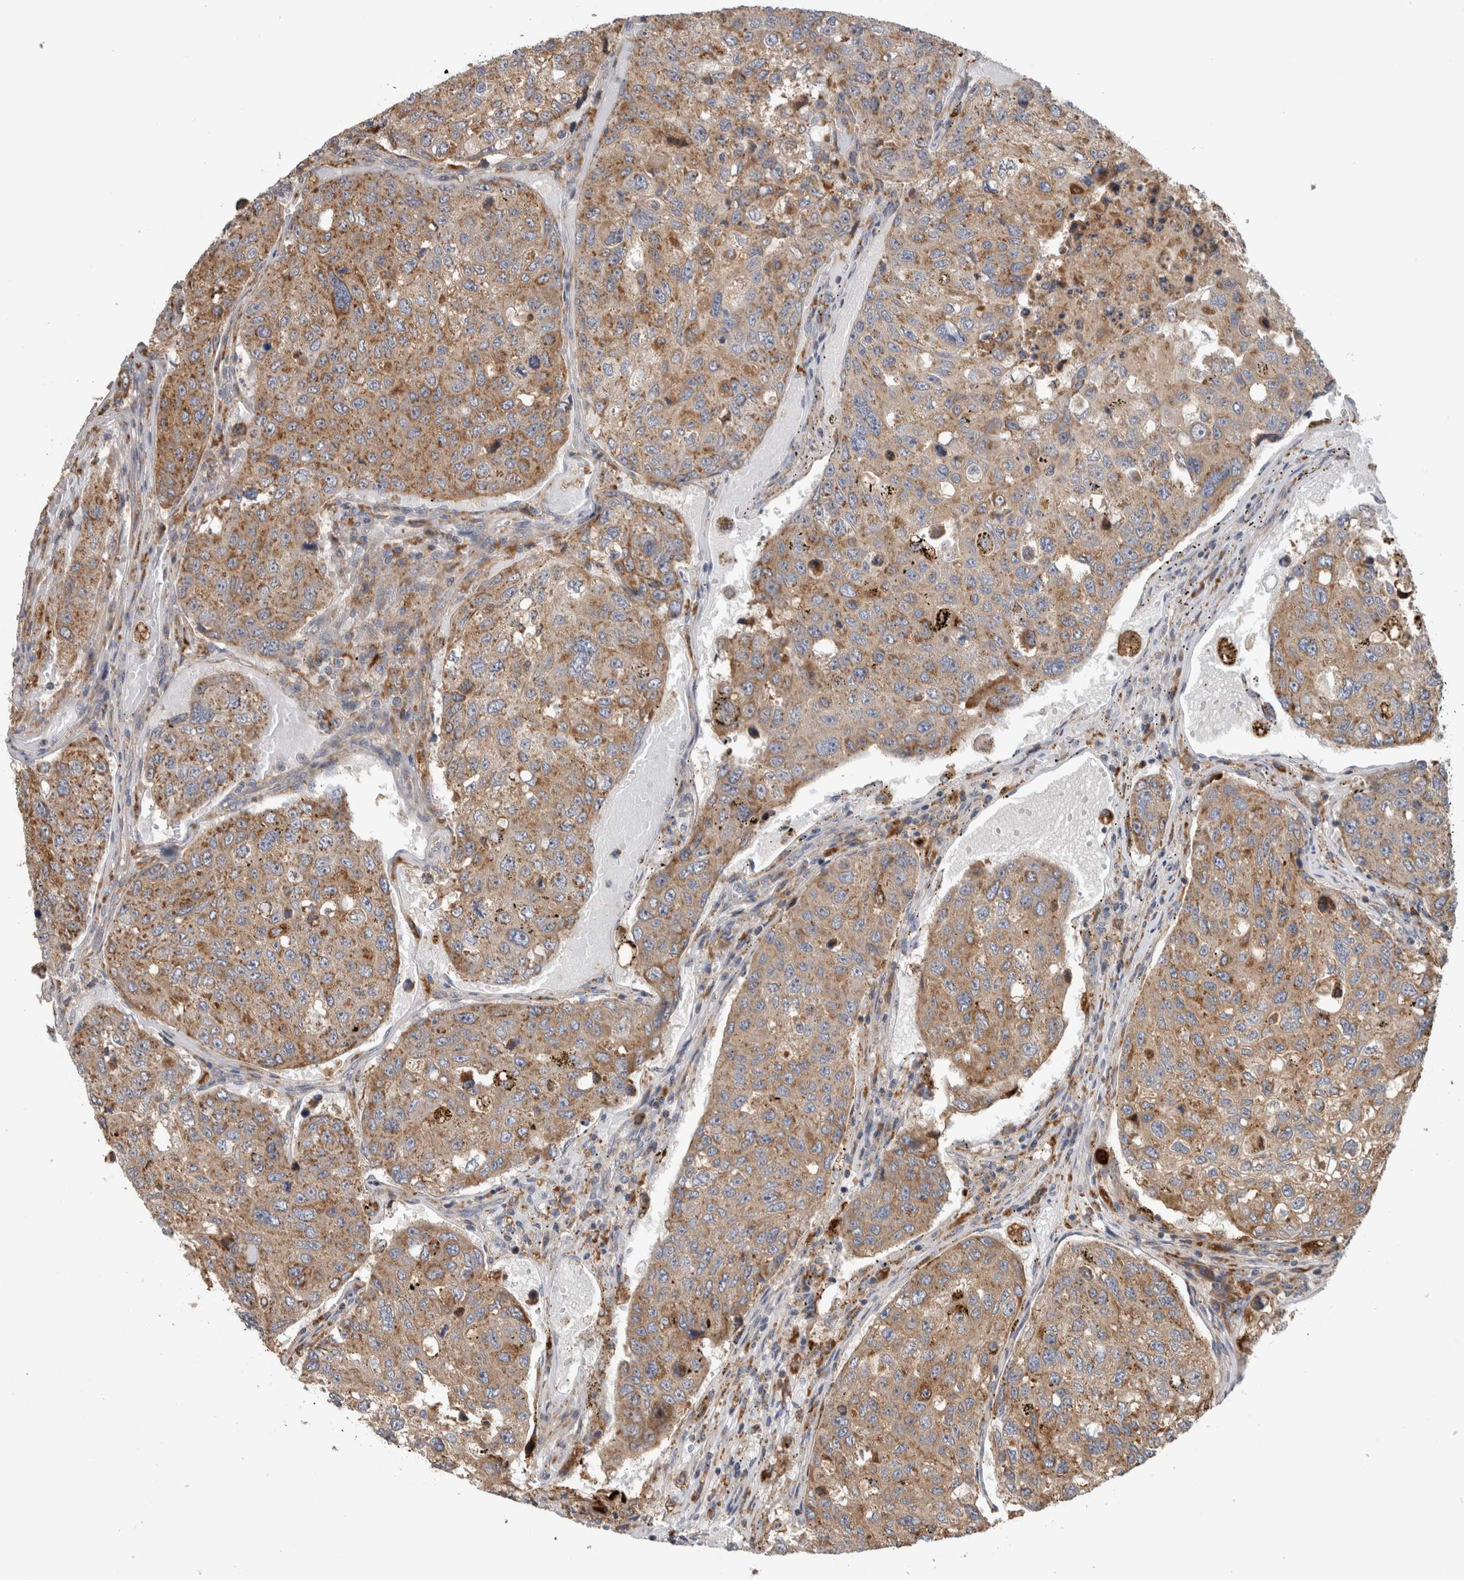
{"staining": {"intensity": "moderate", "quantity": ">75%", "location": "cytoplasmic/membranous"}, "tissue": "urothelial cancer", "cell_type": "Tumor cells", "image_type": "cancer", "snomed": [{"axis": "morphology", "description": "Urothelial carcinoma, High grade"}, {"axis": "topography", "description": "Lymph node"}, {"axis": "topography", "description": "Urinary bladder"}], "caption": "Human urothelial cancer stained for a protein (brown) reveals moderate cytoplasmic/membranous positive expression in approximately >75% of tumor cells.", "gene": "ADGRL3", "patient": {"sex": "male", "age": 51}}